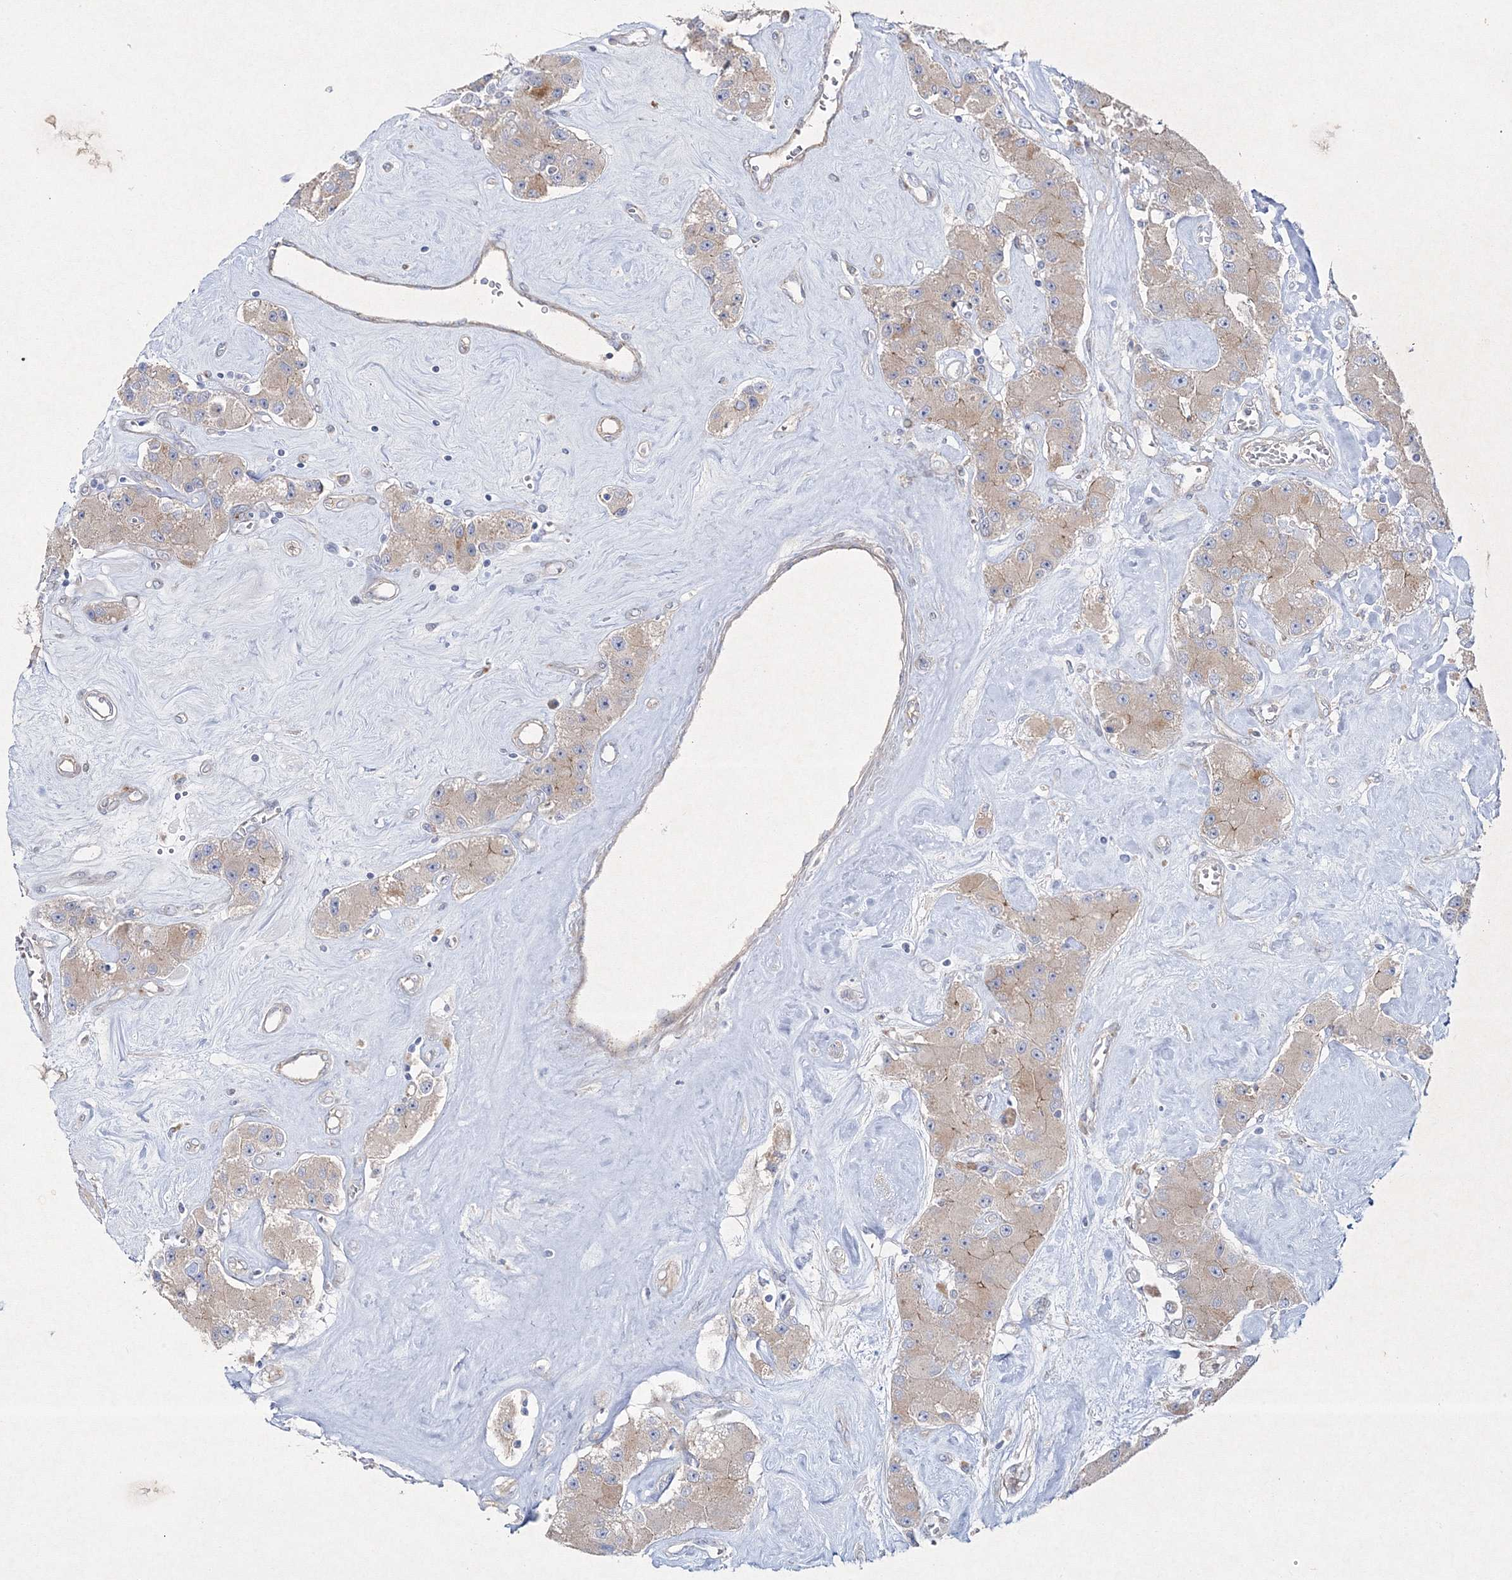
{"staining": {"intensity": "moderate", "quantity": ">75%", "location": "cytoplasmic/membranous"}, "tissue": "carcinoid", "cell_type": "Tumor cells", "image_type": "cancer", "snomed": [{"axis": "morphology", "description": "Carcinoid, malignant, NOS"}, {"axis": "topography", "description": "Pancreas"}], "caption": "An image of carcinoid stained for a protein reveals moderate cytoplasmic/membranous brown staining in tumor cells.", "gene": "NAA40", "patient": {"sex": "male", "age": 41}}